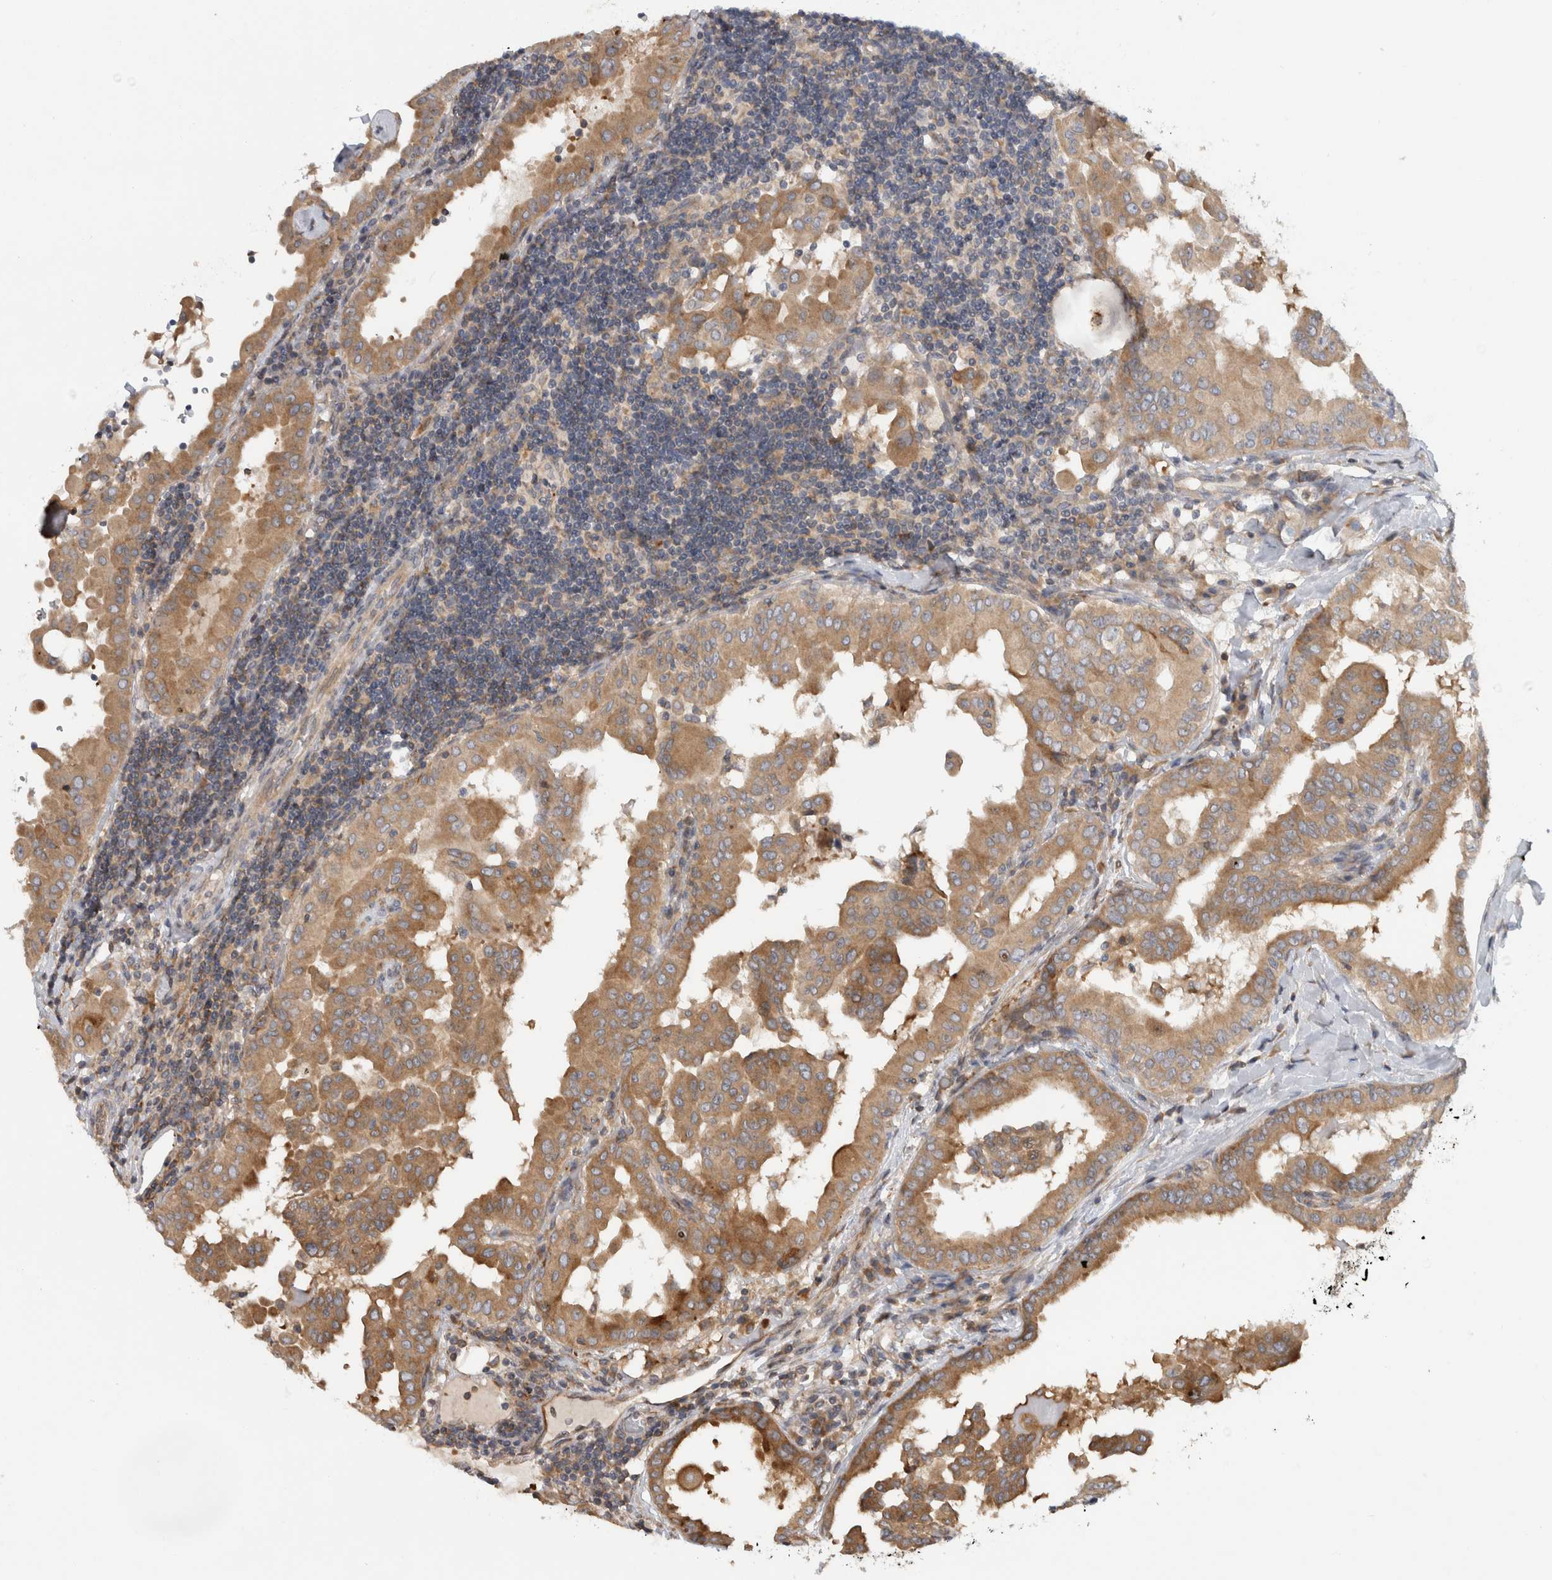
{"staining": {"intensity": "moderate", "quantity": ">75%", "location": "cytoplasmic/membranous"}, "tissue": "thyroid cancer", "cell_type": "Tumor cells", "image_type": "cancer", "snomed": [{"axis": "morphology", "description": "Papillary adenocarcinoma, NOS"}, {"axis": "topography", "description": "Thyroid gland"}], "caption": "Protein staining displays moderate cytoplasmic/membranous expression in about >75% of tumor cells in papillary adenocarcinoma (thyroid).", "gene": "PARP6", "patient": {"sex": "male", "age": 33}}